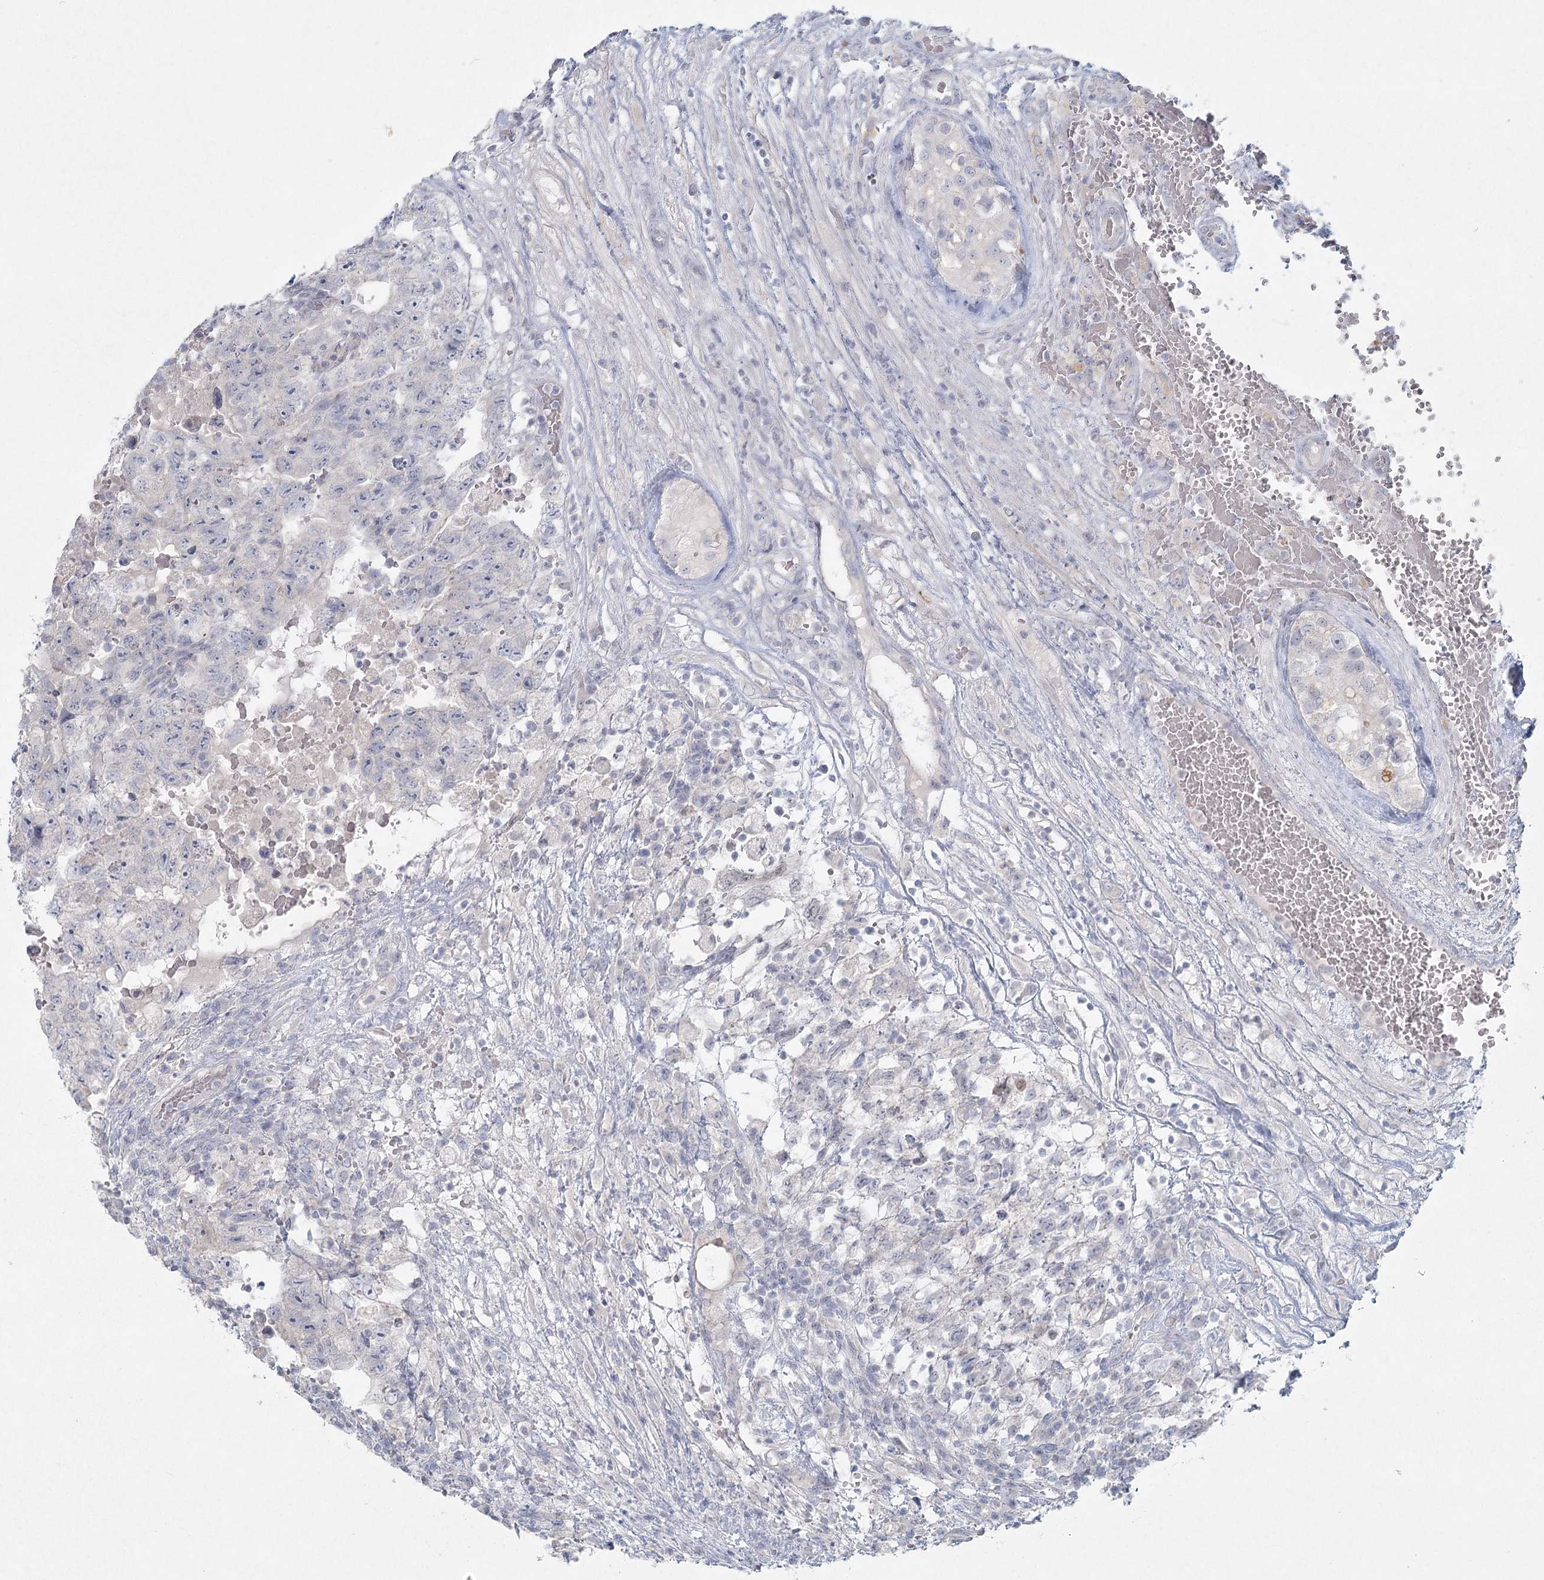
{"staining": {"intensity": "negative", "quantity": "none", "location": "none"}, "tissue": "testis cancer", "cell_type": "Tumor cells", "image_type": "cancer", "snomed": [{"axis": "morphology", "description": "Carcinoma, Embryonal, NOS"}, {"axis": "topography", "description": "Testis"}], "caption": "Protein analysis of testis embryonal carcinoma demonstrates no significant positivity in tumor cells.", "gene": "LRP2BP", "patient": {"sex": "male", "age": 36}}